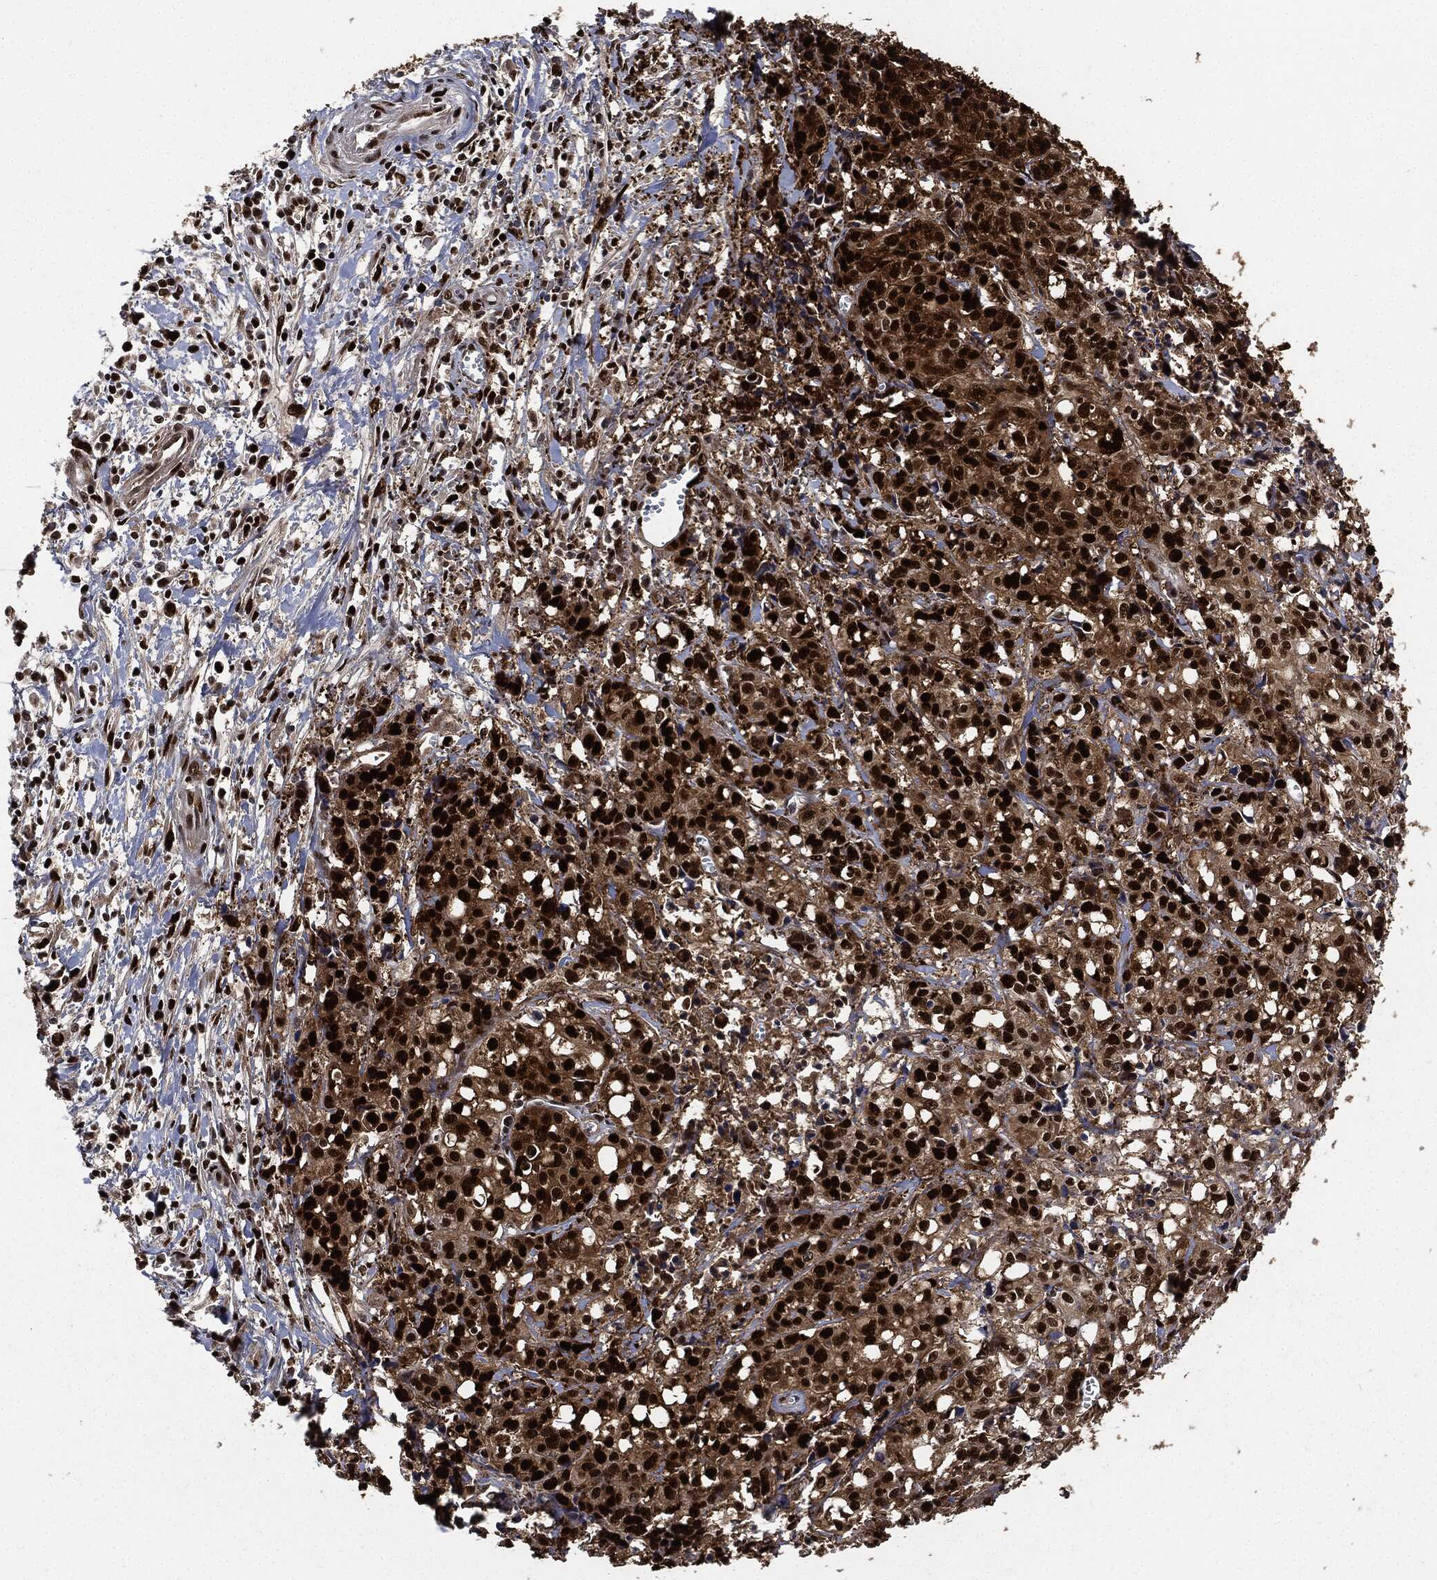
{"staining": {"intensity": "strong", "quantity": ">75%", "location": "nuclear"}, "tissue": "pancreatic cancer", "cell_type": "Tumor cells", "image_type": "cancer", "snomed": [{"axis": "morphology", "description": "Adenocarcinoma, NOS"}, {"axis": "topography", "description": "Pancreas"}], "caption": "Human pancreatic cancer stained with a protein marker demonstrates strong staining in tumor cells.", "gene": "PCNA", "patient": {"sex": "male", "age": 64}}